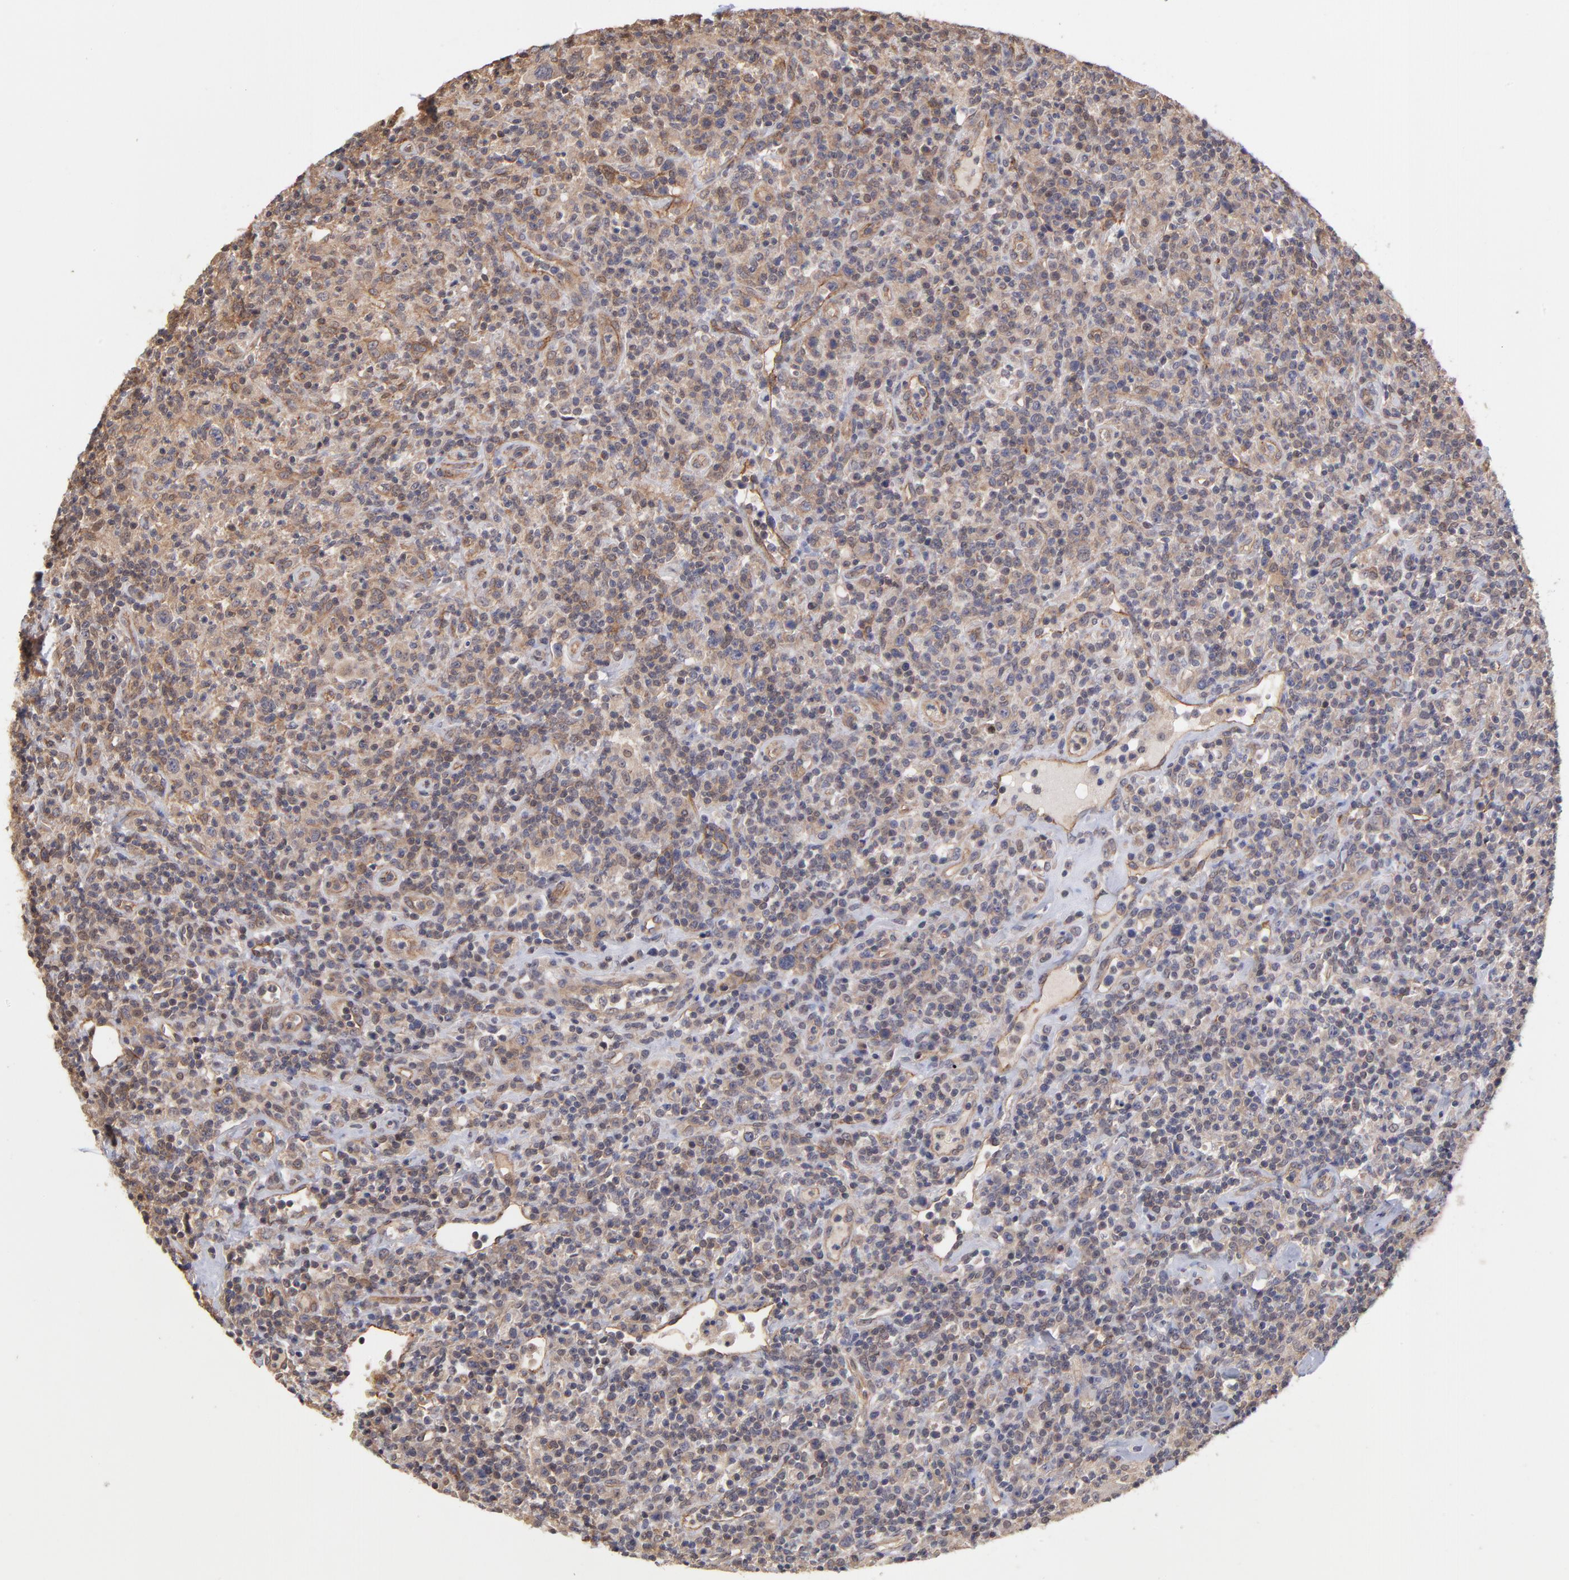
{"staining": {"intensity": "moderate", "quantity": ">75%", "location": "cytoplasmic/membranous"}, "tissue": "lymphoma", "cell_type": "Tumor cells", "image_type": "cancer", "snomed": [{"axis": "morphology", "description": "Hodgkin's disease, NOS"}, {"axis": "topography", "description": "Lymph node"}], "caption": "IHC staining of Hodgkin's disease, which reveals medium levels of moderate cytoplasmic/membranous staining in approximately >75% of tumor cells indicating moderate cytoplasmic/membranous protein staining. The staining was performed using DAB (3,3'-diaminobenzidine) (brown) for protein detection and nuclei were counterstained in hematoxylin (blue).", "gene": "STAP2", "patient": {"sex": "male", "age": 65}}